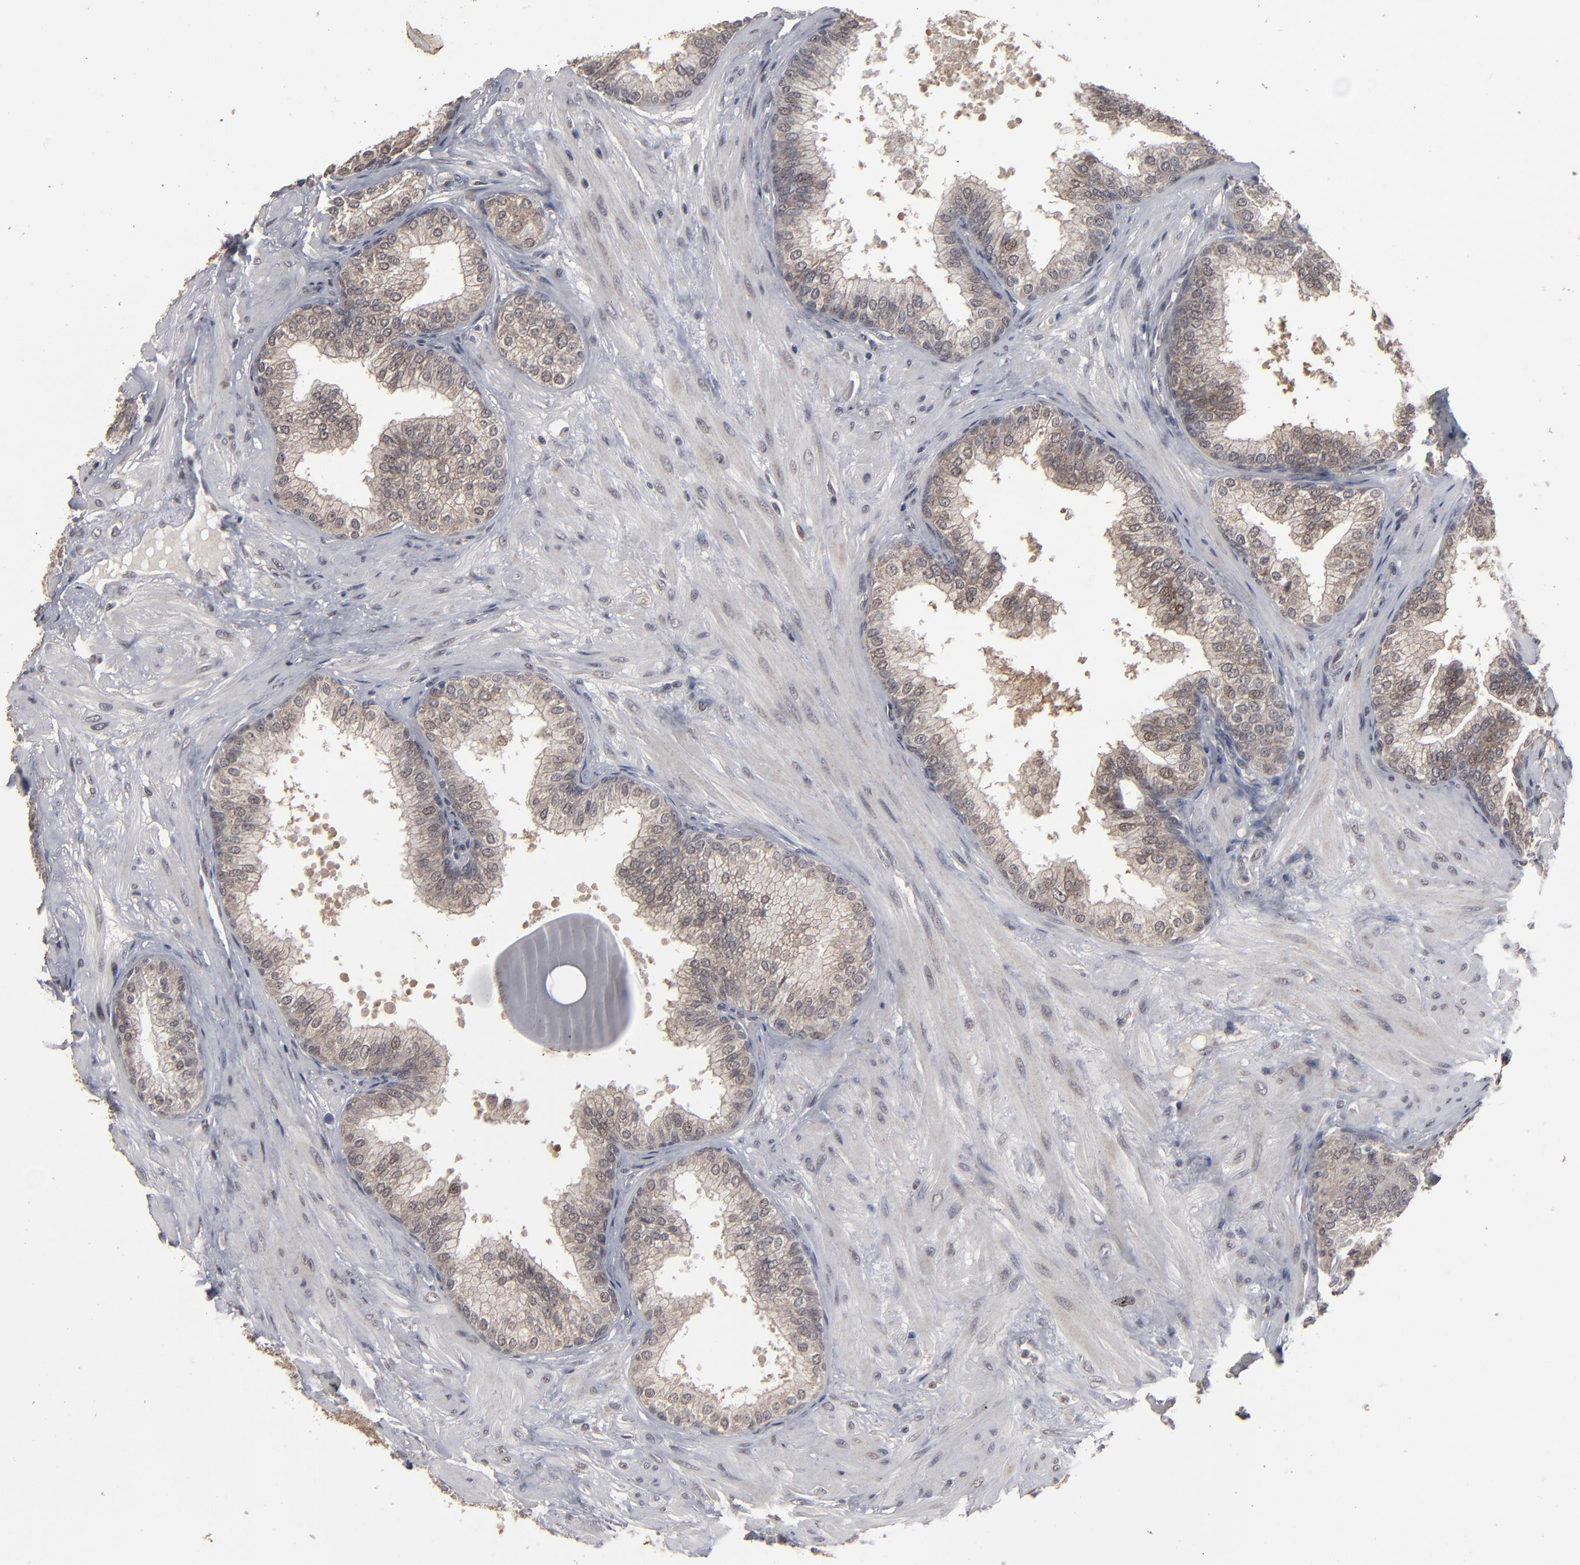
{"staining": {"intensity": "weak", "quantity": ">75%", "location": "cytoplasmic/membranous,nuclear"}, "tissue": "prostate", "cell_type": "Glandular cells", "image_type": "normal", "snomed": [{"axis": "morphology", "description": "Normal tissue, NOS"}, {"axis": "topography", "description": "Prostate"}], "caption": "High-magnification brightfield microscopy of unremarkable prostate stained with DAB (brown) and counterstained with hematoxylin (blue). glandular cells exhibit weak cytoplasmic/membranous,nuclear positivity is seen in about>75% of cells. (DAB IHC, brown staining for protein, blue staining for nuclei).", "gene": "SLC22A17", "patient": {"sex": "male", "age": 60}}